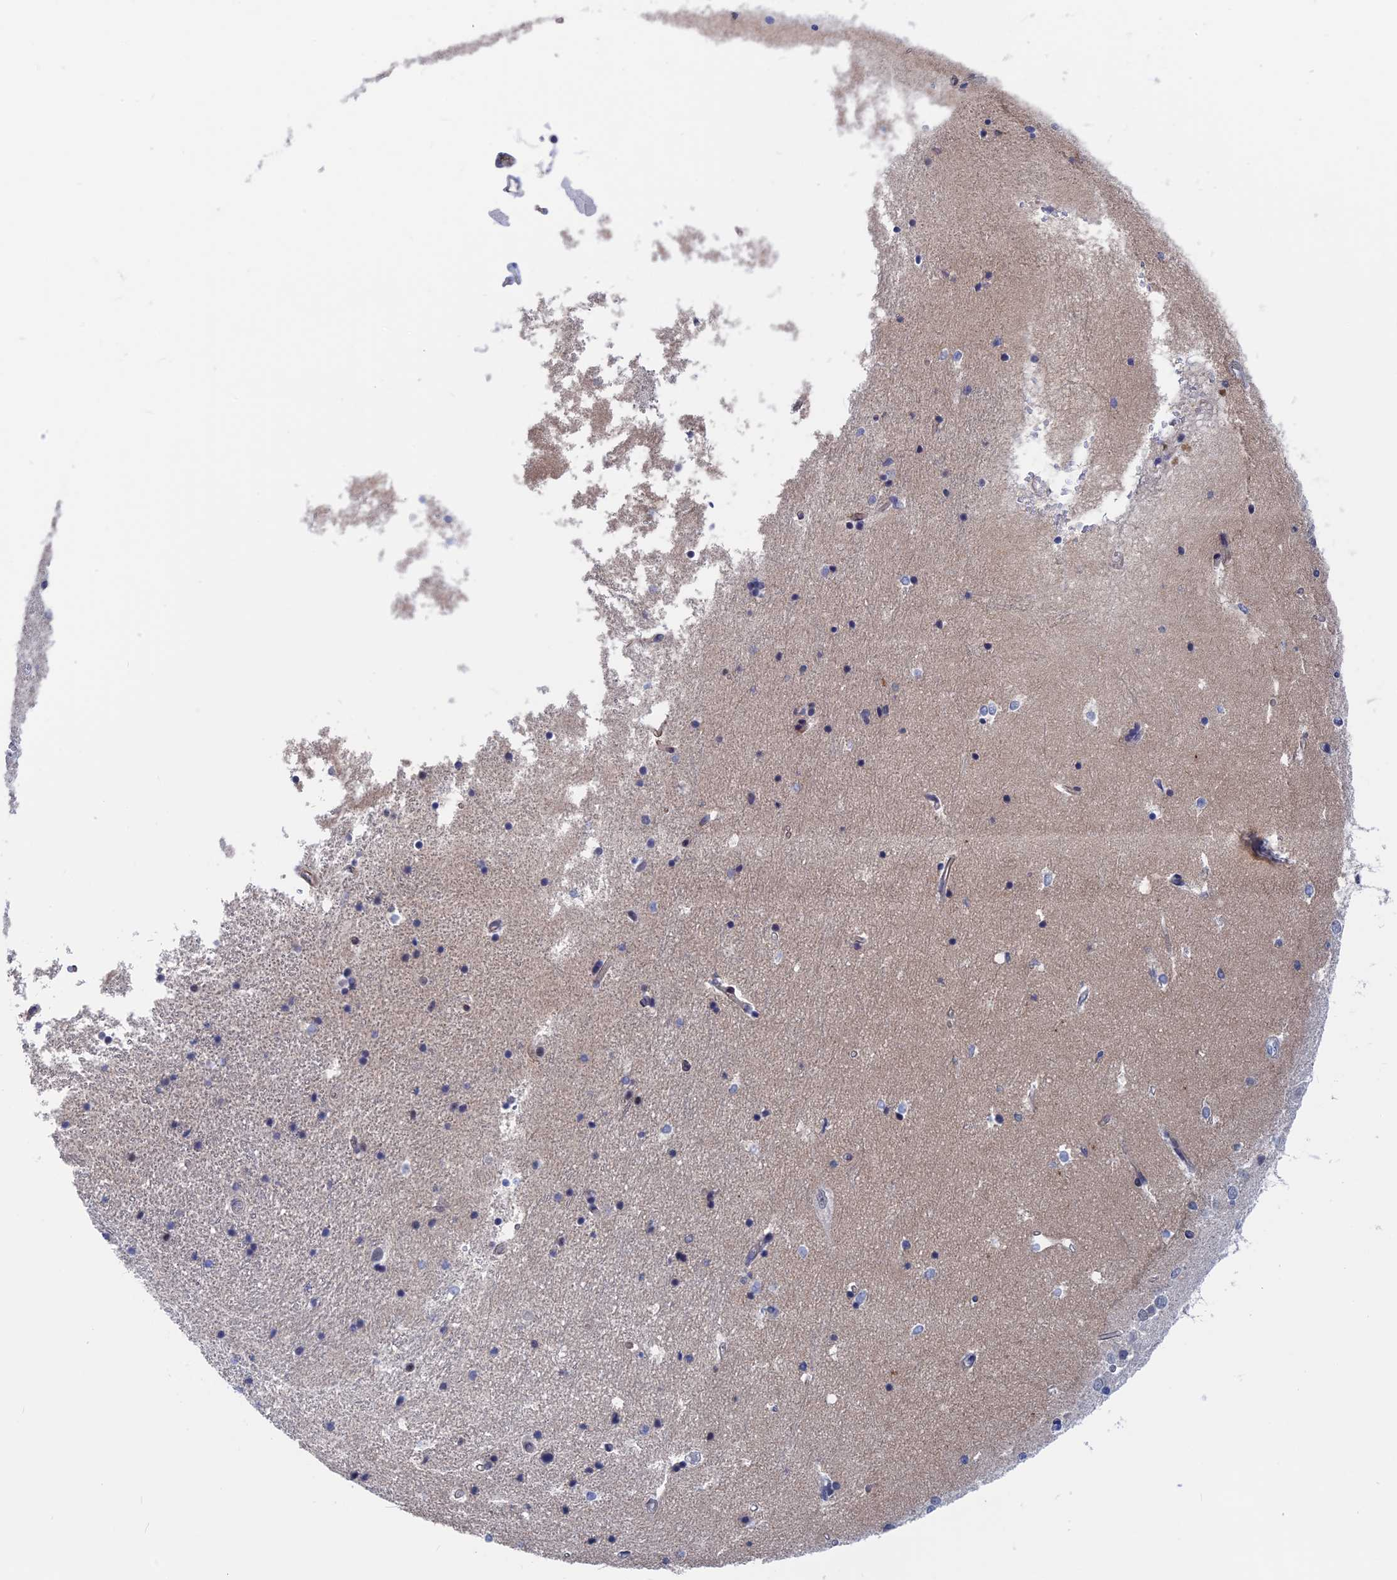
{"staining": {"intensity": "negative", "quantity": "none", "location": "none"}, "tissue": "hippocampus", "cell_type": "Glial cells", "image_type": "normal", "snomed": [{"axis": "morphology", "description": "Normal tissue, NOS"}, {"axis": "topography", "description": "Hippocampus"}], "caption": "The IHC image has no significant staining in glial cells of hippocampus.", "gene": "MARCHF3", "patient": {"sex": "female", "age": 52}}